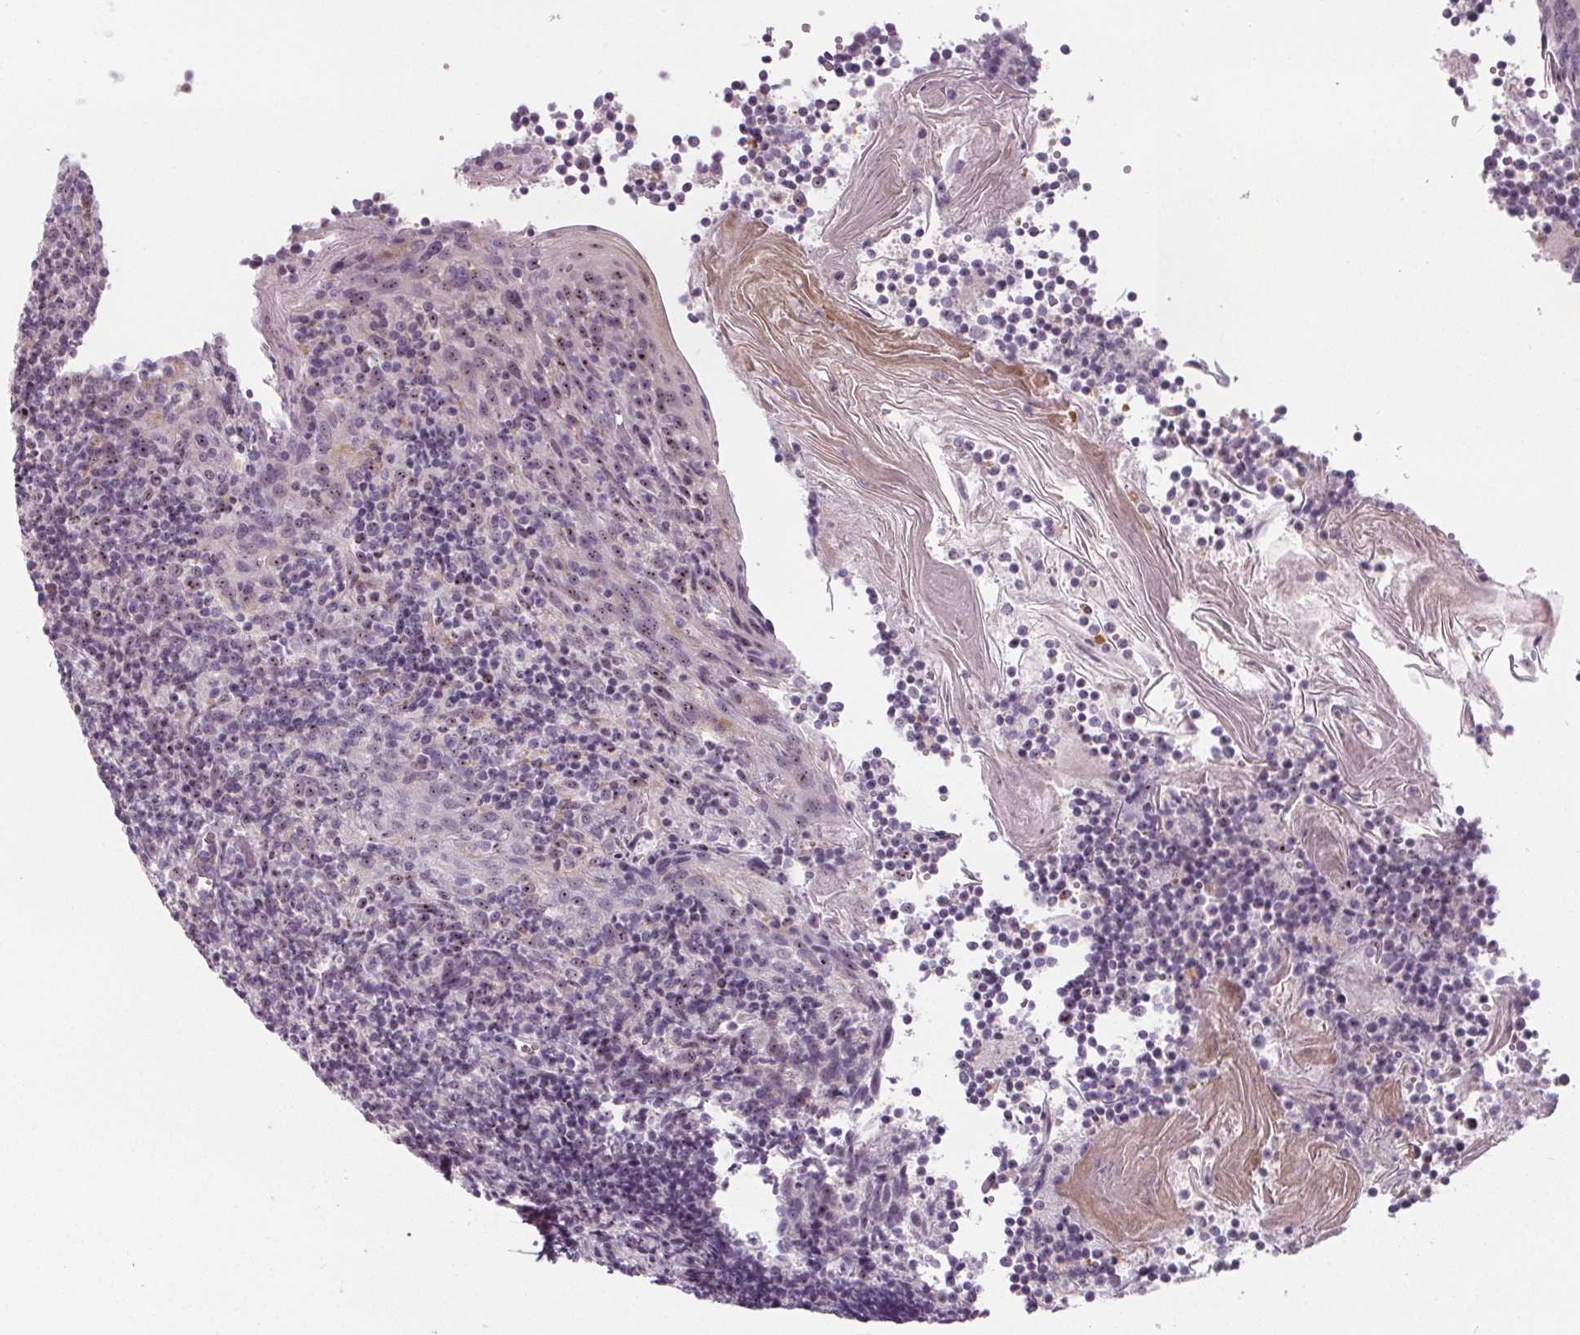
{"staining": {"intensity": "moderate", "quantity": "<25%", "location": "nuclear"}, "tissue": "tonsil", "cell_type": "Germinal center cells", "image_type": "normal", "snomed": [{"axis": "morphology", "description": "Normal tissue, NOS"}, {"axis": "topography", "description": "Tonsil"}], "caption": "Moderate nuclear expression is identified in approximately <25% of germinal center cells in benign tonsil.", "gene": "NOLC1", "patient": {"sex": "female", "age": 10}}